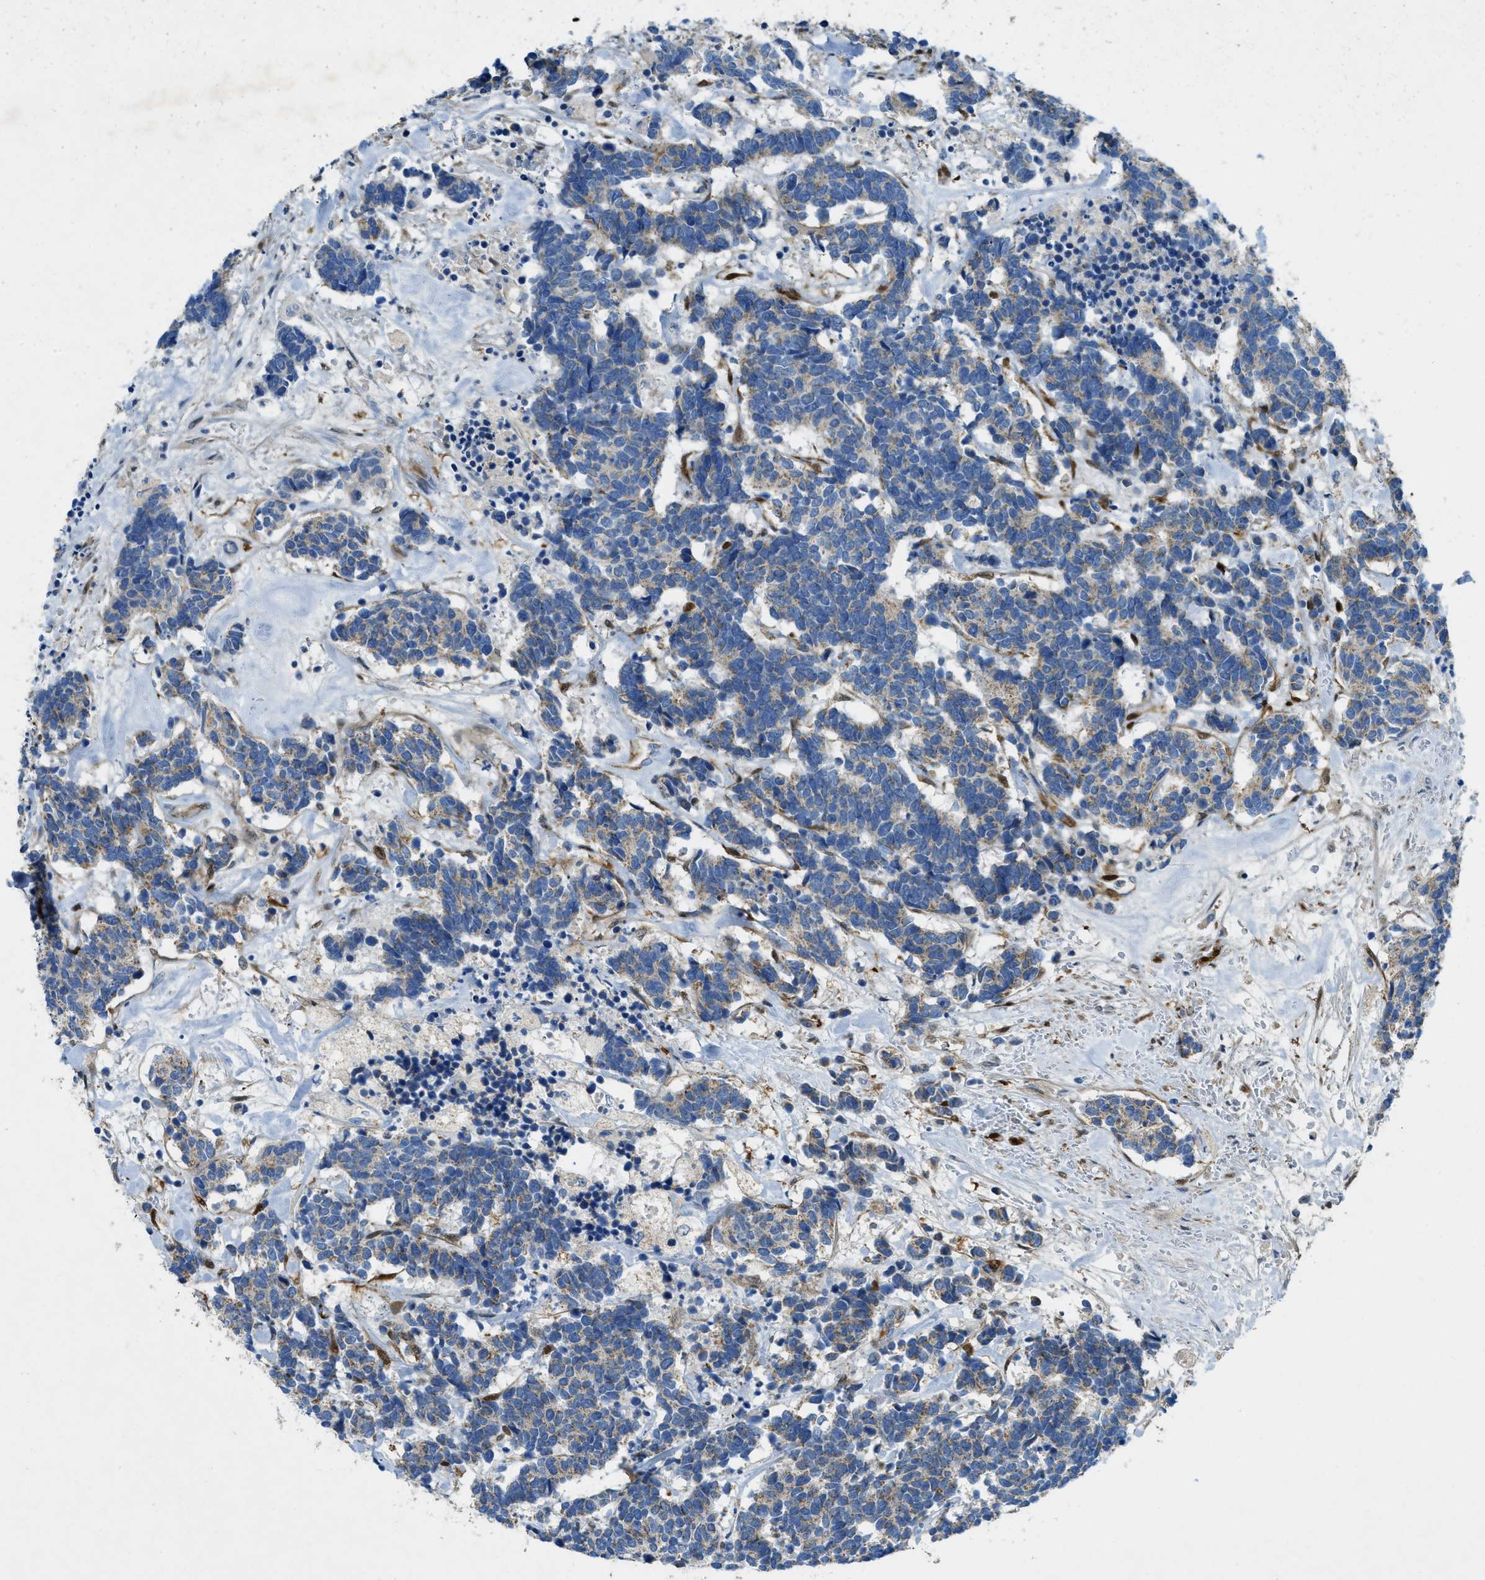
{"staining": {"intensity": "weak", "quantity": "25%-75%", "location": "cytoplasmic/membranous"}, "tissue": "carcinoid", "cell_type": "Tumor cells", "image_type": "cancer", "snomed": [{"axis": "morphology", "description": "Carcinoma, NOS"}, {"axis": "morphology", "description": "Carcinoid, malignant, NOS"}, {"axis": "topography", "description": "Urinary bladder"}], "caption": "Immunohistochemistry (DAB (3,3'-diaminobenzidine)) staining of carcinoid shows weak cytoplasmic/membranous protein positivity in about 25%-75% of tumor cells.", "gene": "CYGB", "patient": {"sex": "male", "age": 57}}